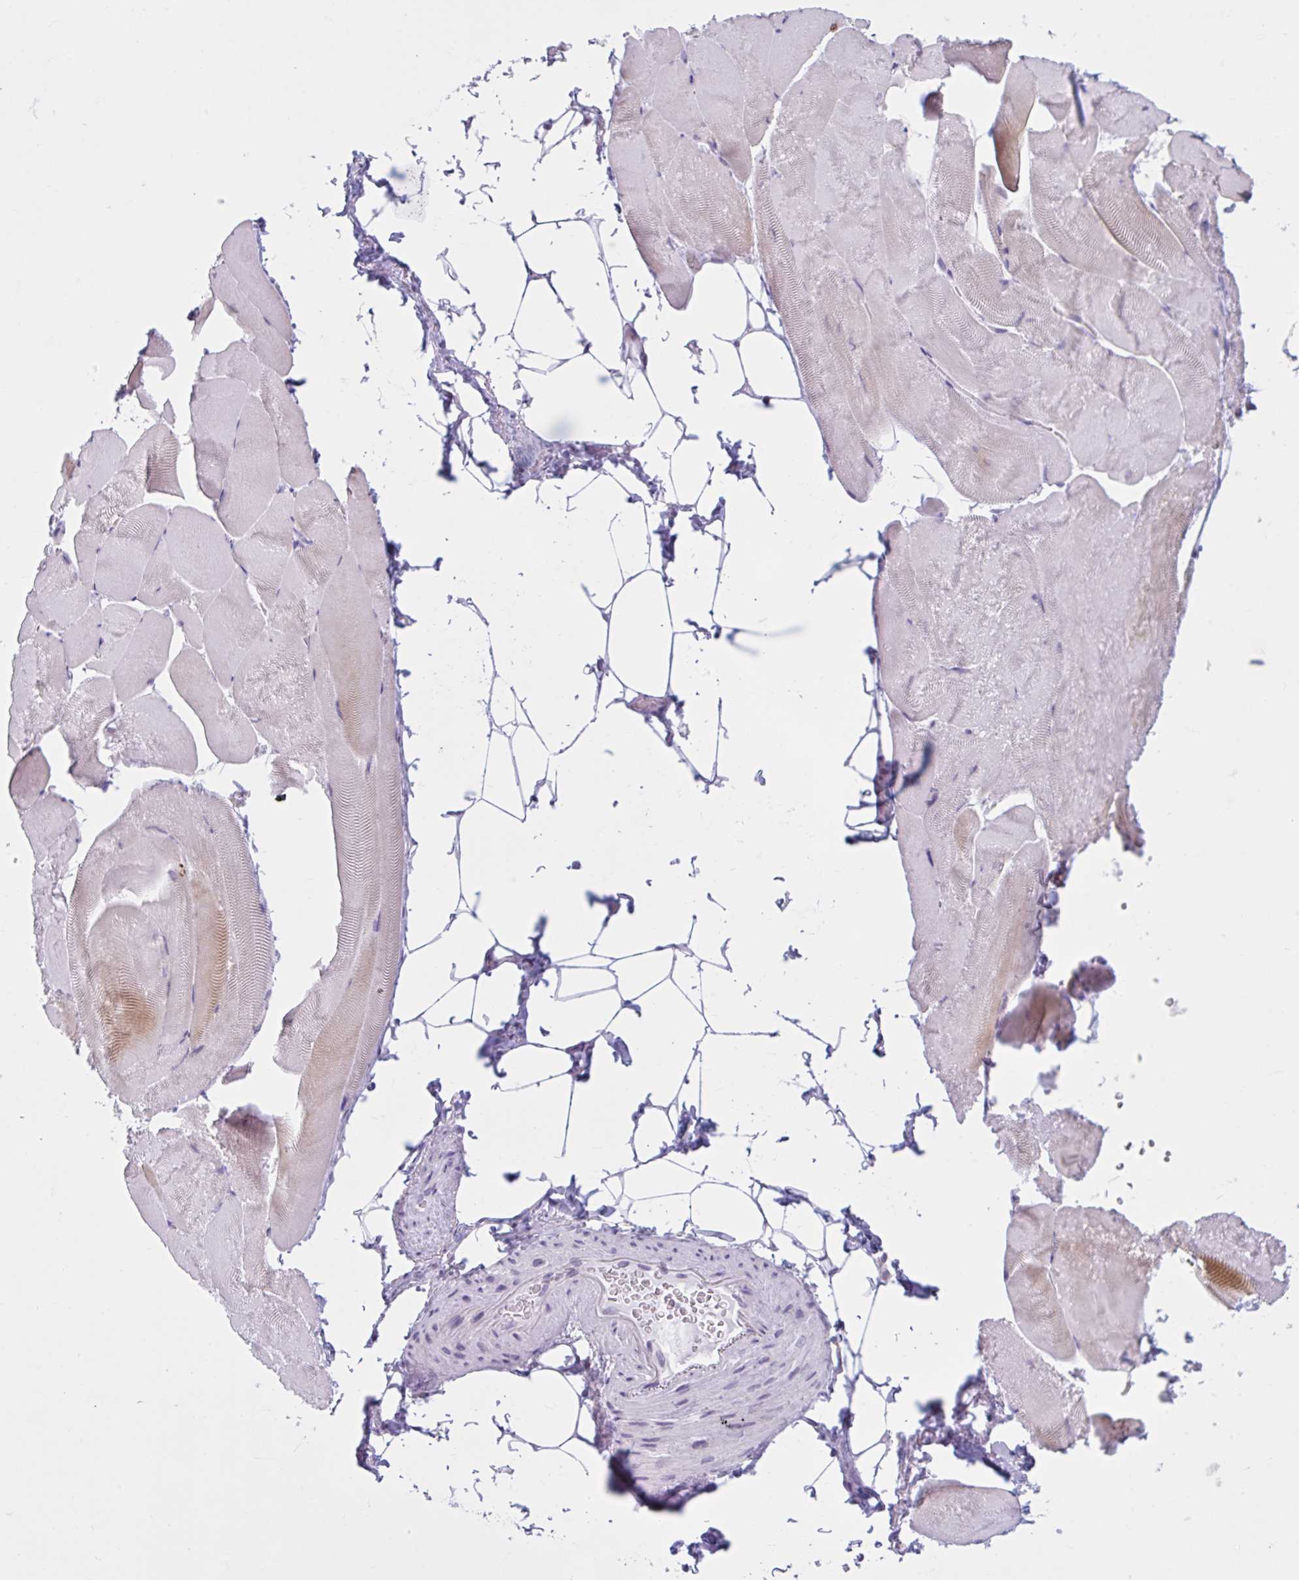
{"staining": {"intensity": "weak", "quantity": "25%-75%", "location": "cytoplasmic/membranous"}, "tissue": "skeletal muscle", "cell_type": "Myocytes", "image_type": "normal", "snomed": [{"axis": "morphology", "description": "Normal tissue, NOS"}, {"axis": "topography", "description": "Skeletal muscle"}], "caption": "Protein expression analysis of unremarkable human skeletal muscle reveals weak cytoplasmic/membranous staining in about 25%-75% of myocytes.", "gene": "CEP120", "patient": {"sex": "female", "age": 64}}